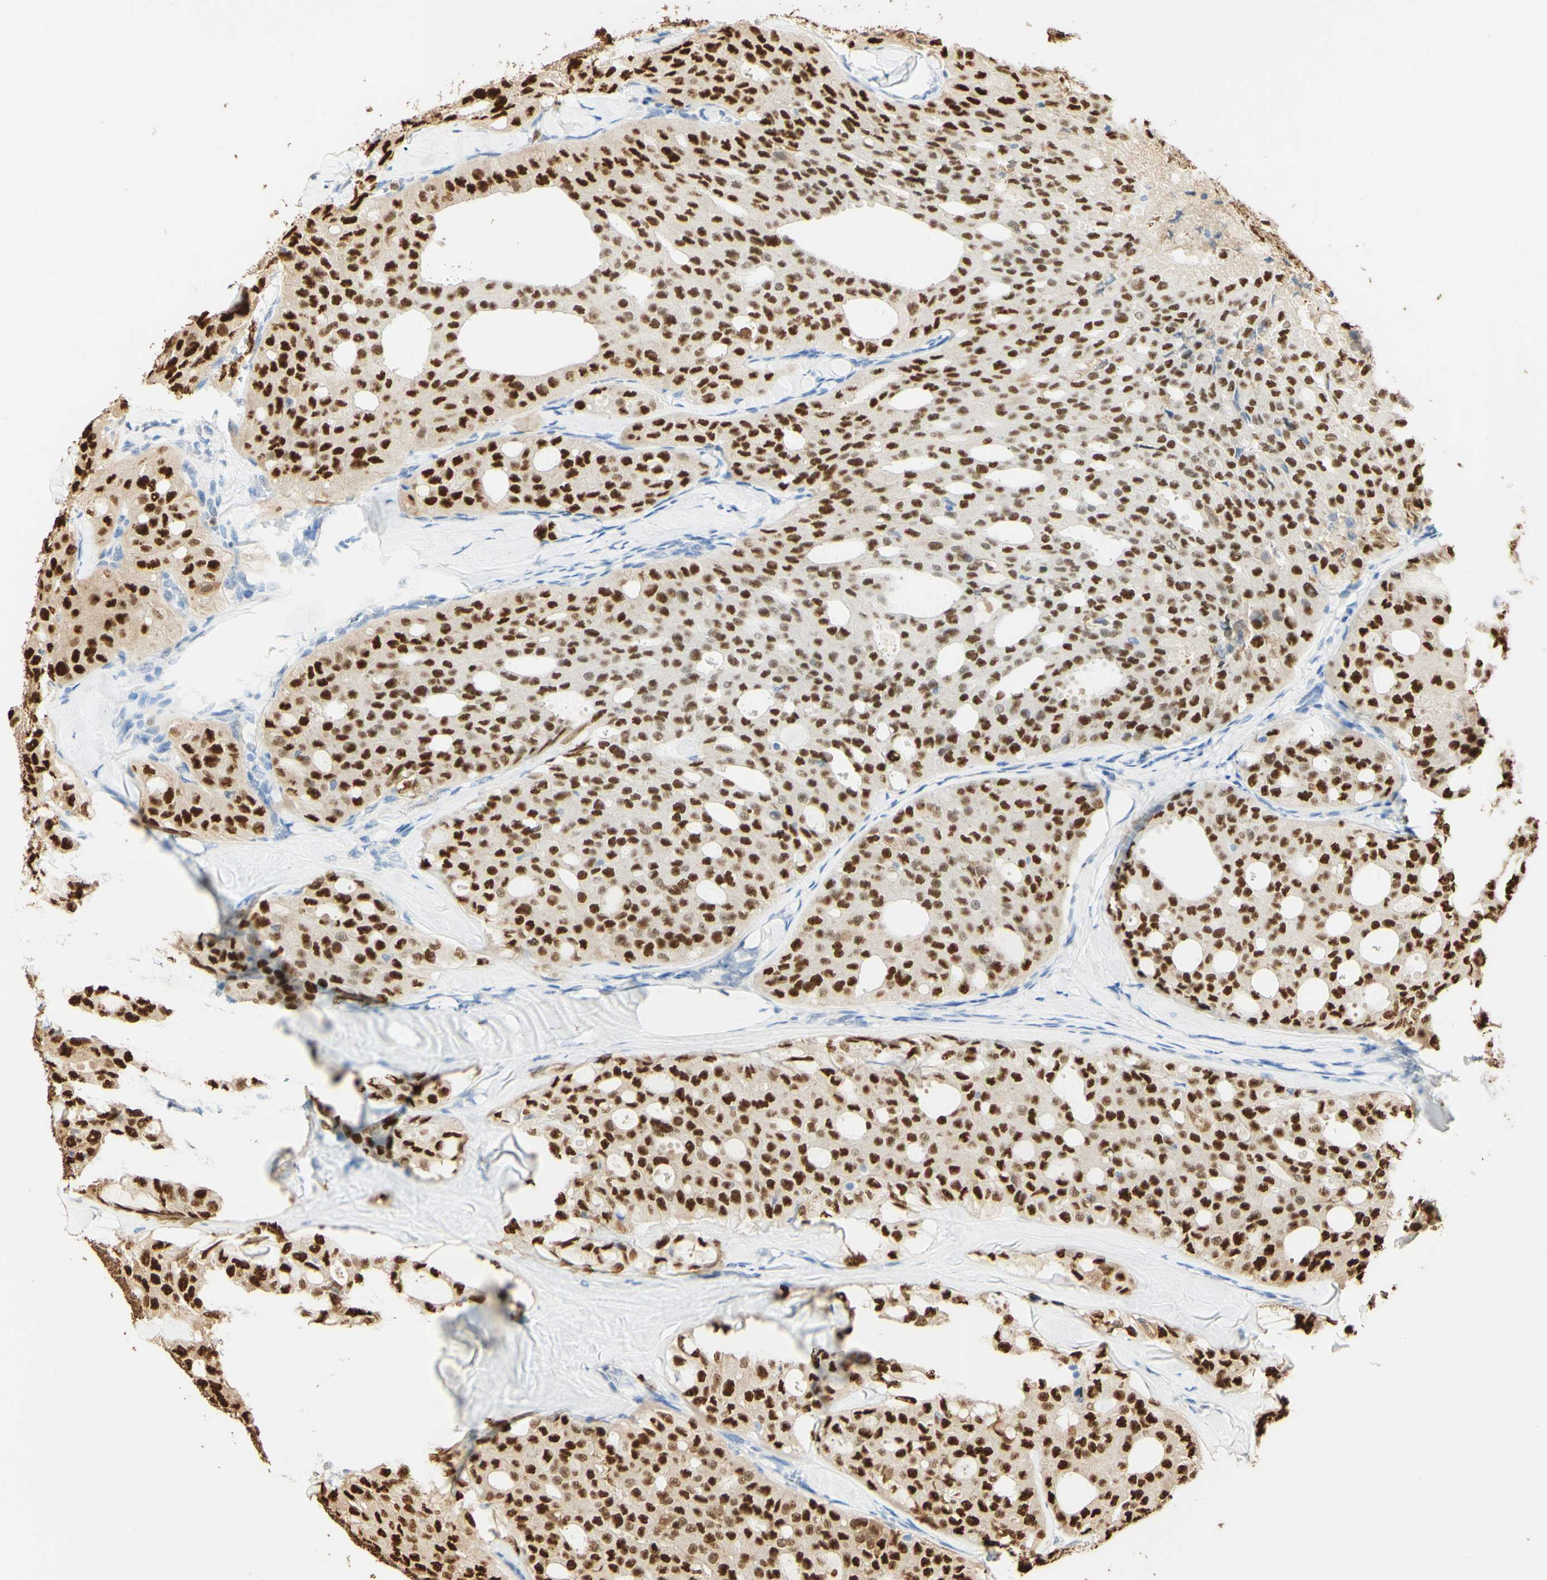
{"staining": {"intensity": "strong", "quantity": ">75%", "location": "nuclear"}, "tissue": "thyroid cancer", "cell_type": "Tumor cells", "image_type": "cancer", "snomed": [{"axis": "morphology", "description": "Follicular adenoma carcinoma, NOS"}, {"axis": "topography", "description": "Thyroid gland"}], "caption": "Immunohistochemical staining of human thyroid cancer (follicular adenoma carcinoma) shows high levels of strong nuclear expression in about >75% of tumor cells. The staining is performed using DAB brown chromogen to label protein expression. The nuclei are counter-stained blue using hematoxylin.", "gene": "MAP3K4", "patient": {"sex": "male", "age": 75}}